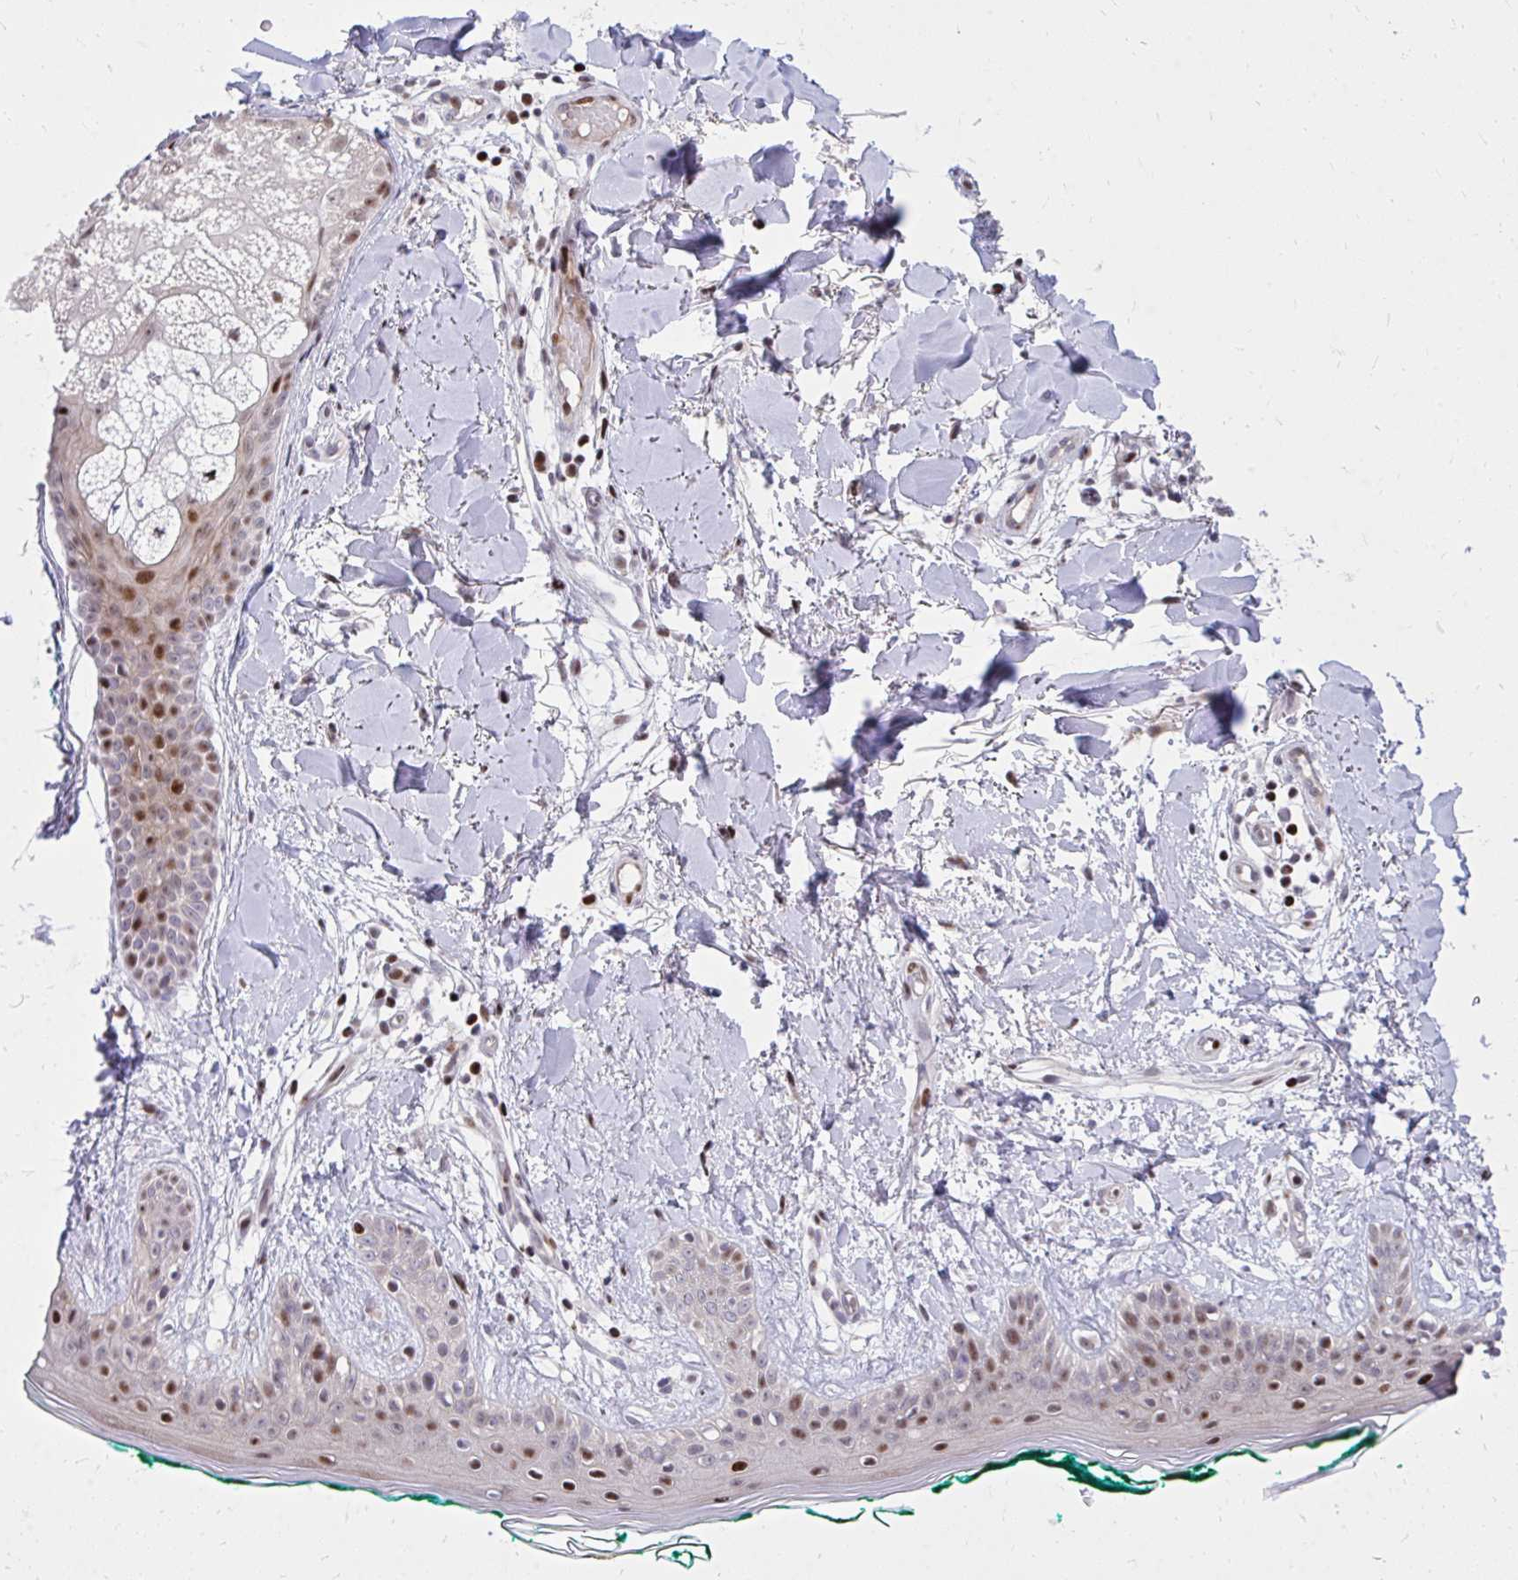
{"staining": {"intensity": "negative", "quantity": "none", "location": "none"}, "tissue": "skin", "cell_type": "Fibroblasts", "image_type": "normal", "snomed": [{"axis": "morphology", "description": "Normal tissue, NOS"}, {"axis": "topography", "description": "Skin"}], "caption": "A micrograph of skin stained for a protein reveals no brown staining in fibroblasts. The staining is performed using DAB brown chromogen with nuclei counter-stained in using hematoxylin.", "gene": "C14orf39", "patient": {"sex": "female", "age": 34}}